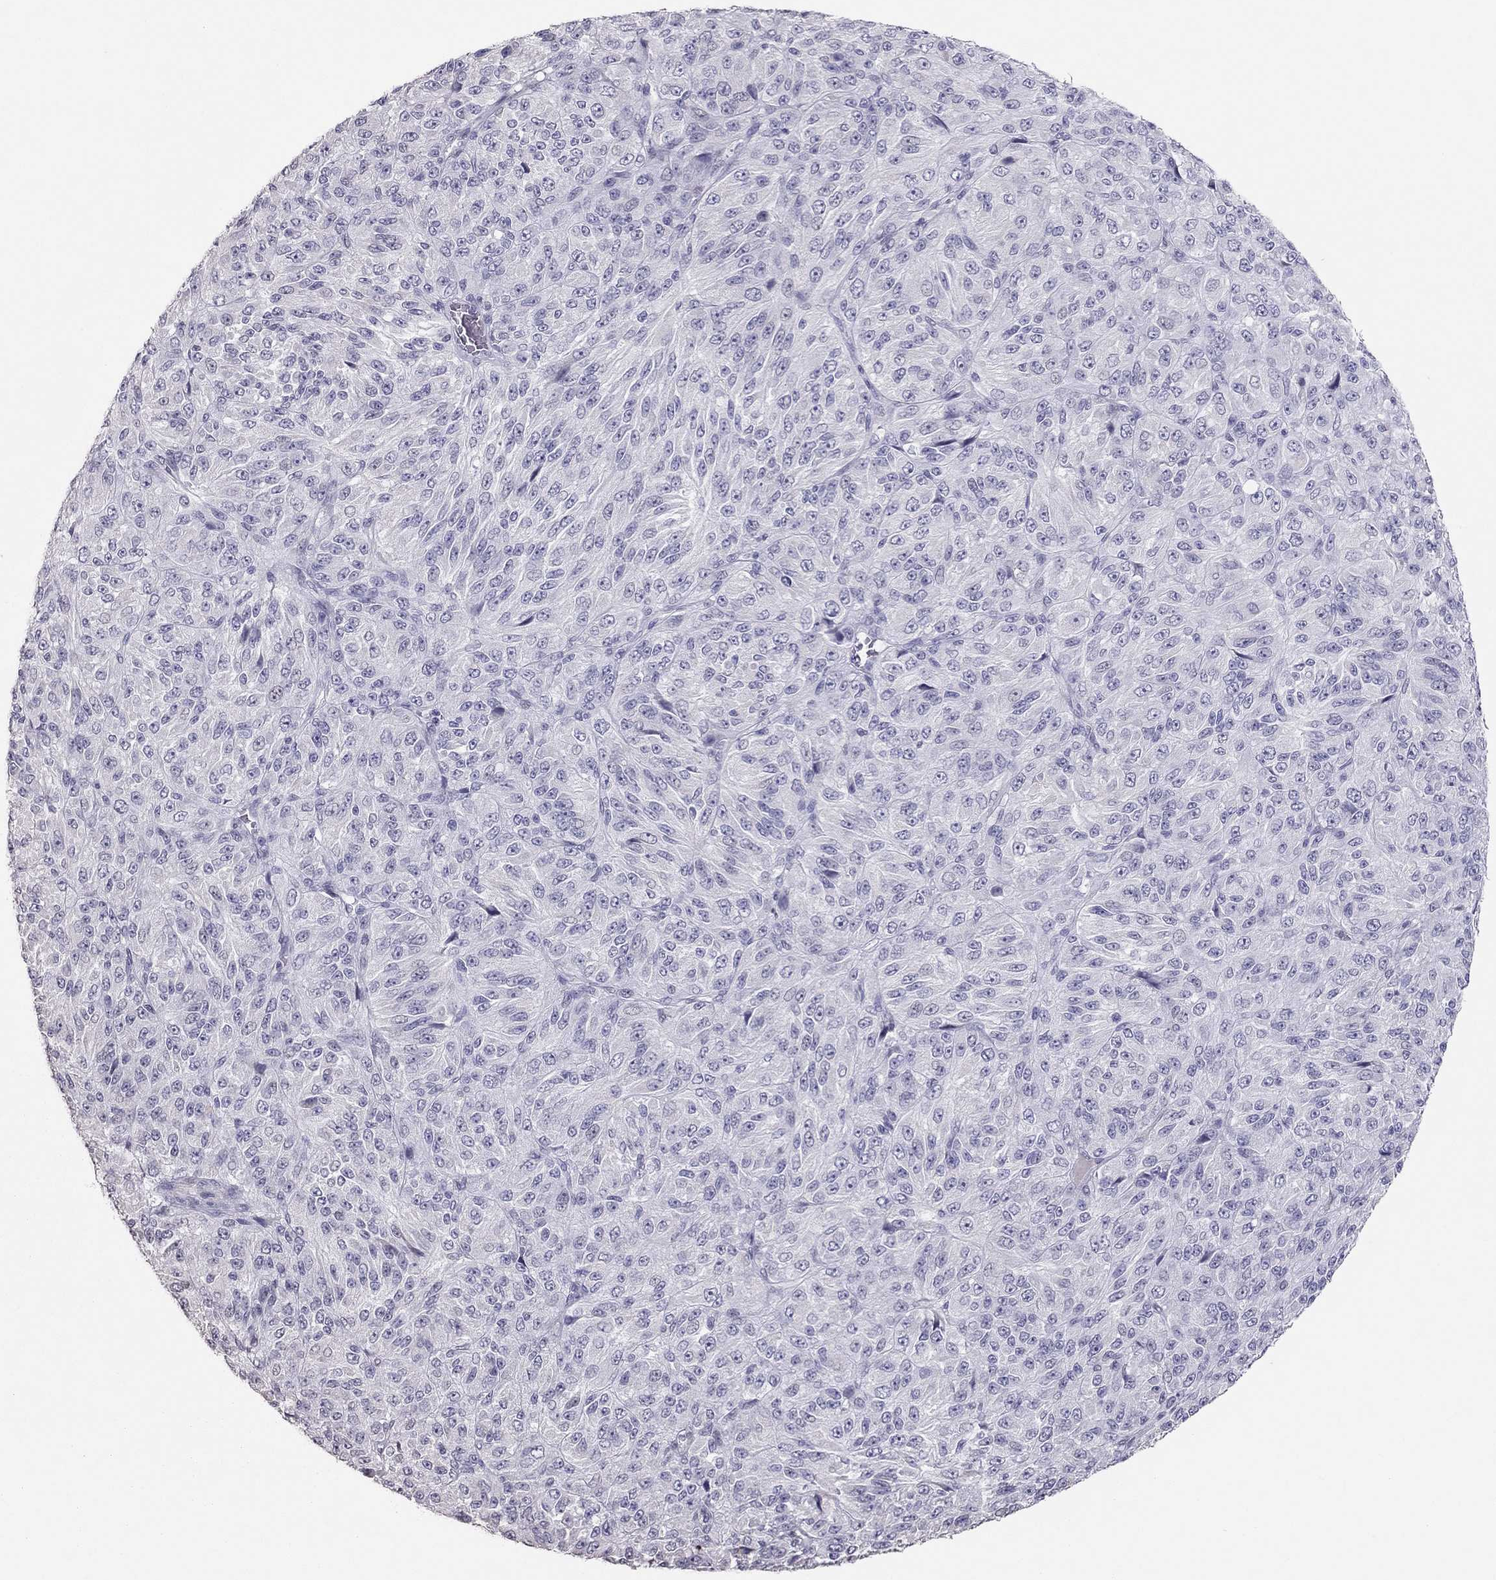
{"staining": {"intensity": "negative", "quantity": "none", "location": "none"}, "tissue": "melanoma", "cell_type": "Tumor cells", "image_type": "cancer", "snomed": [{"axis": "morphology", "description": "Malignant melanoma, Metastatic site"}, {"axis": "topography", "description": "Brain"}], "caption": "A histopathology image of malignant melanoma (metastatic site) stained for a protein demonstrates no brown staining in tumor cells.", "gene": "TSHB", "patient": {"sex": "female", "age": 56}}